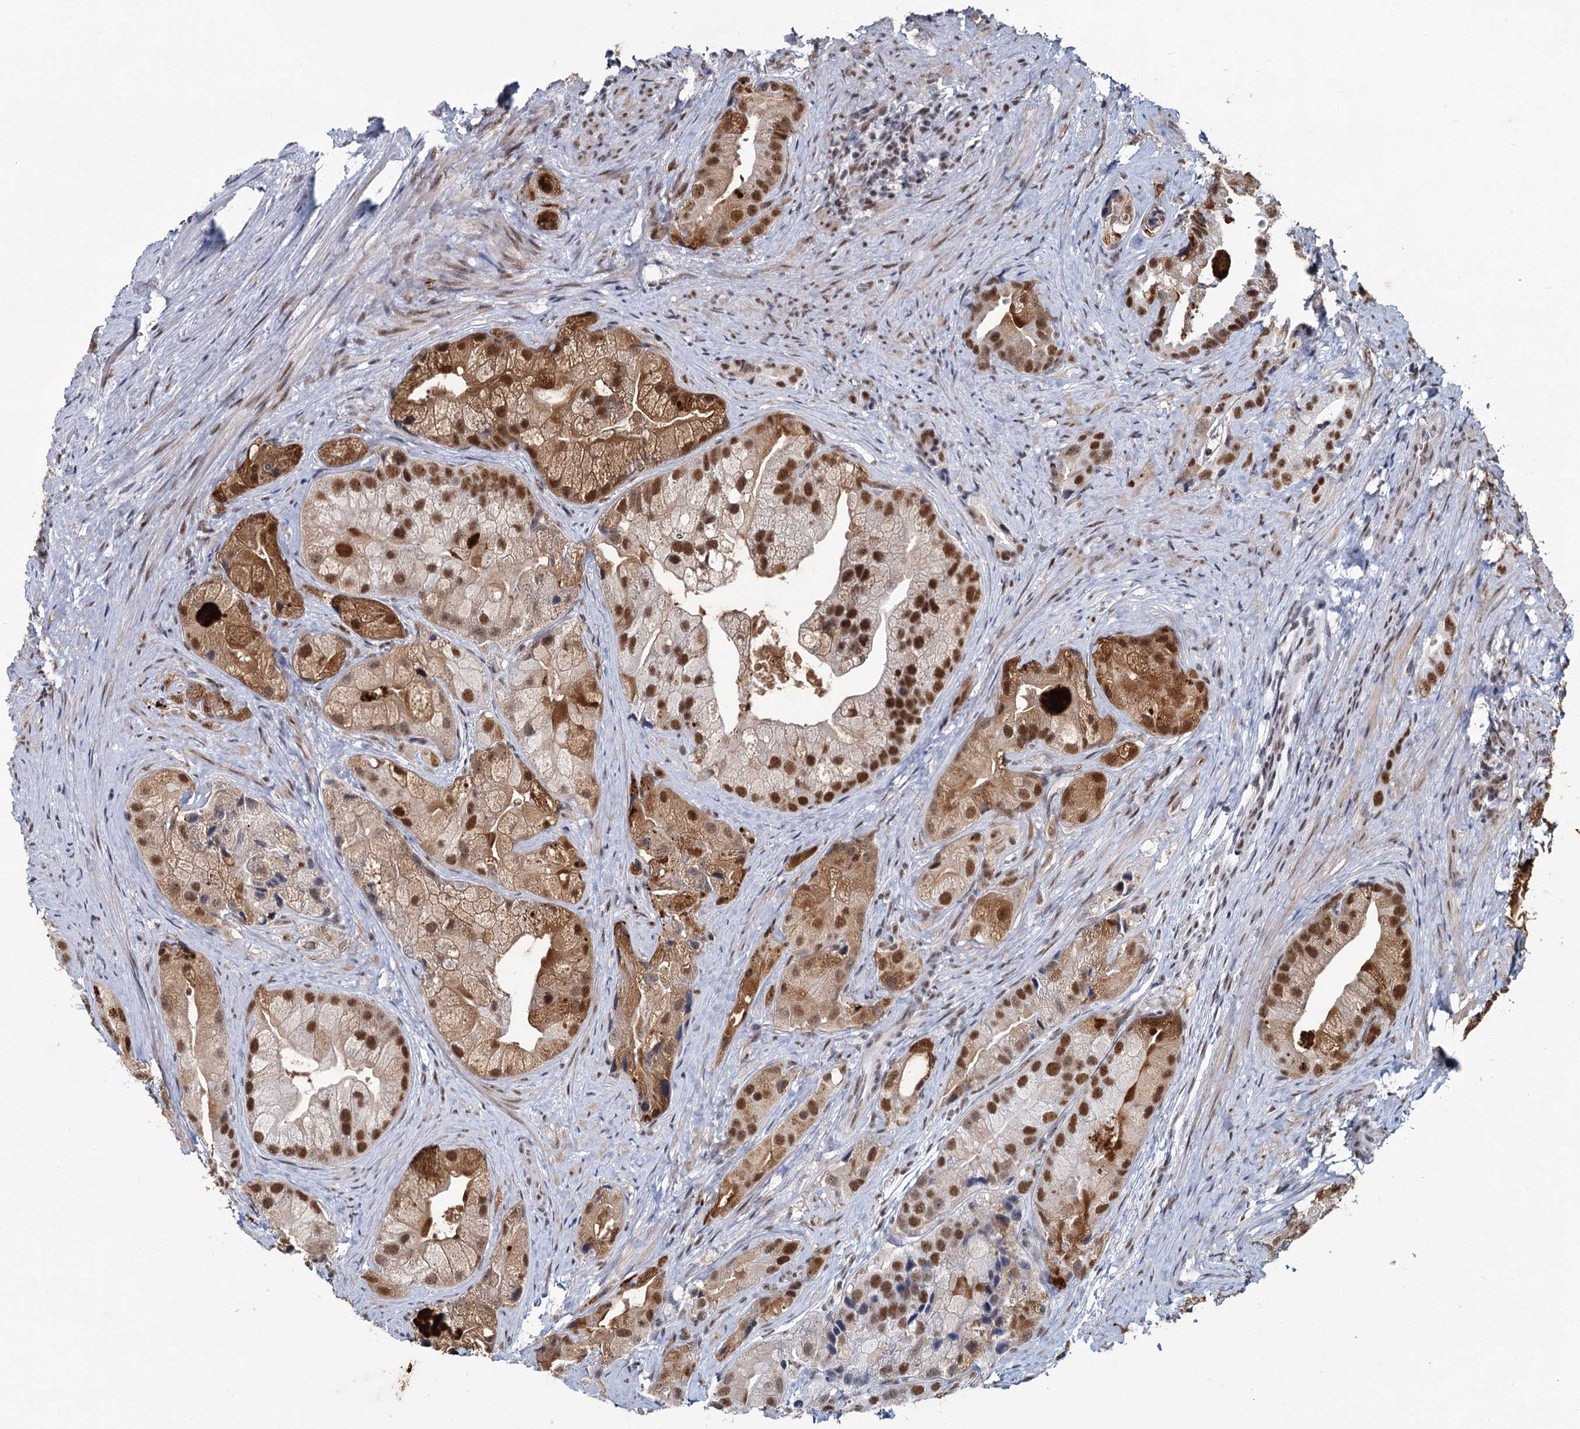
{"staining": {"intensity": "moderate", "quantity": ">75%", "location": "cytoplasmic/membranous,nuclear"}, "tissue": "prostate cancer", "cell_type": "Tumor cells", "image_type": "cancer", "snomed": [{"axis": "morphology", "description": "Adenocarcinoma, Low grade"}, {"axis": "topography", "description": "Prostate"}], "caption": "A photomicrograph showing moderate cytoplasmic/membranous and nuclear positivity in approximately >75% of tumor cells in prostate low-grade adenocarcinoma, as visualized by brown immunohistochemical staining.", "gene": "METTL14", "patient": {"sex": "male", "age": 71}}